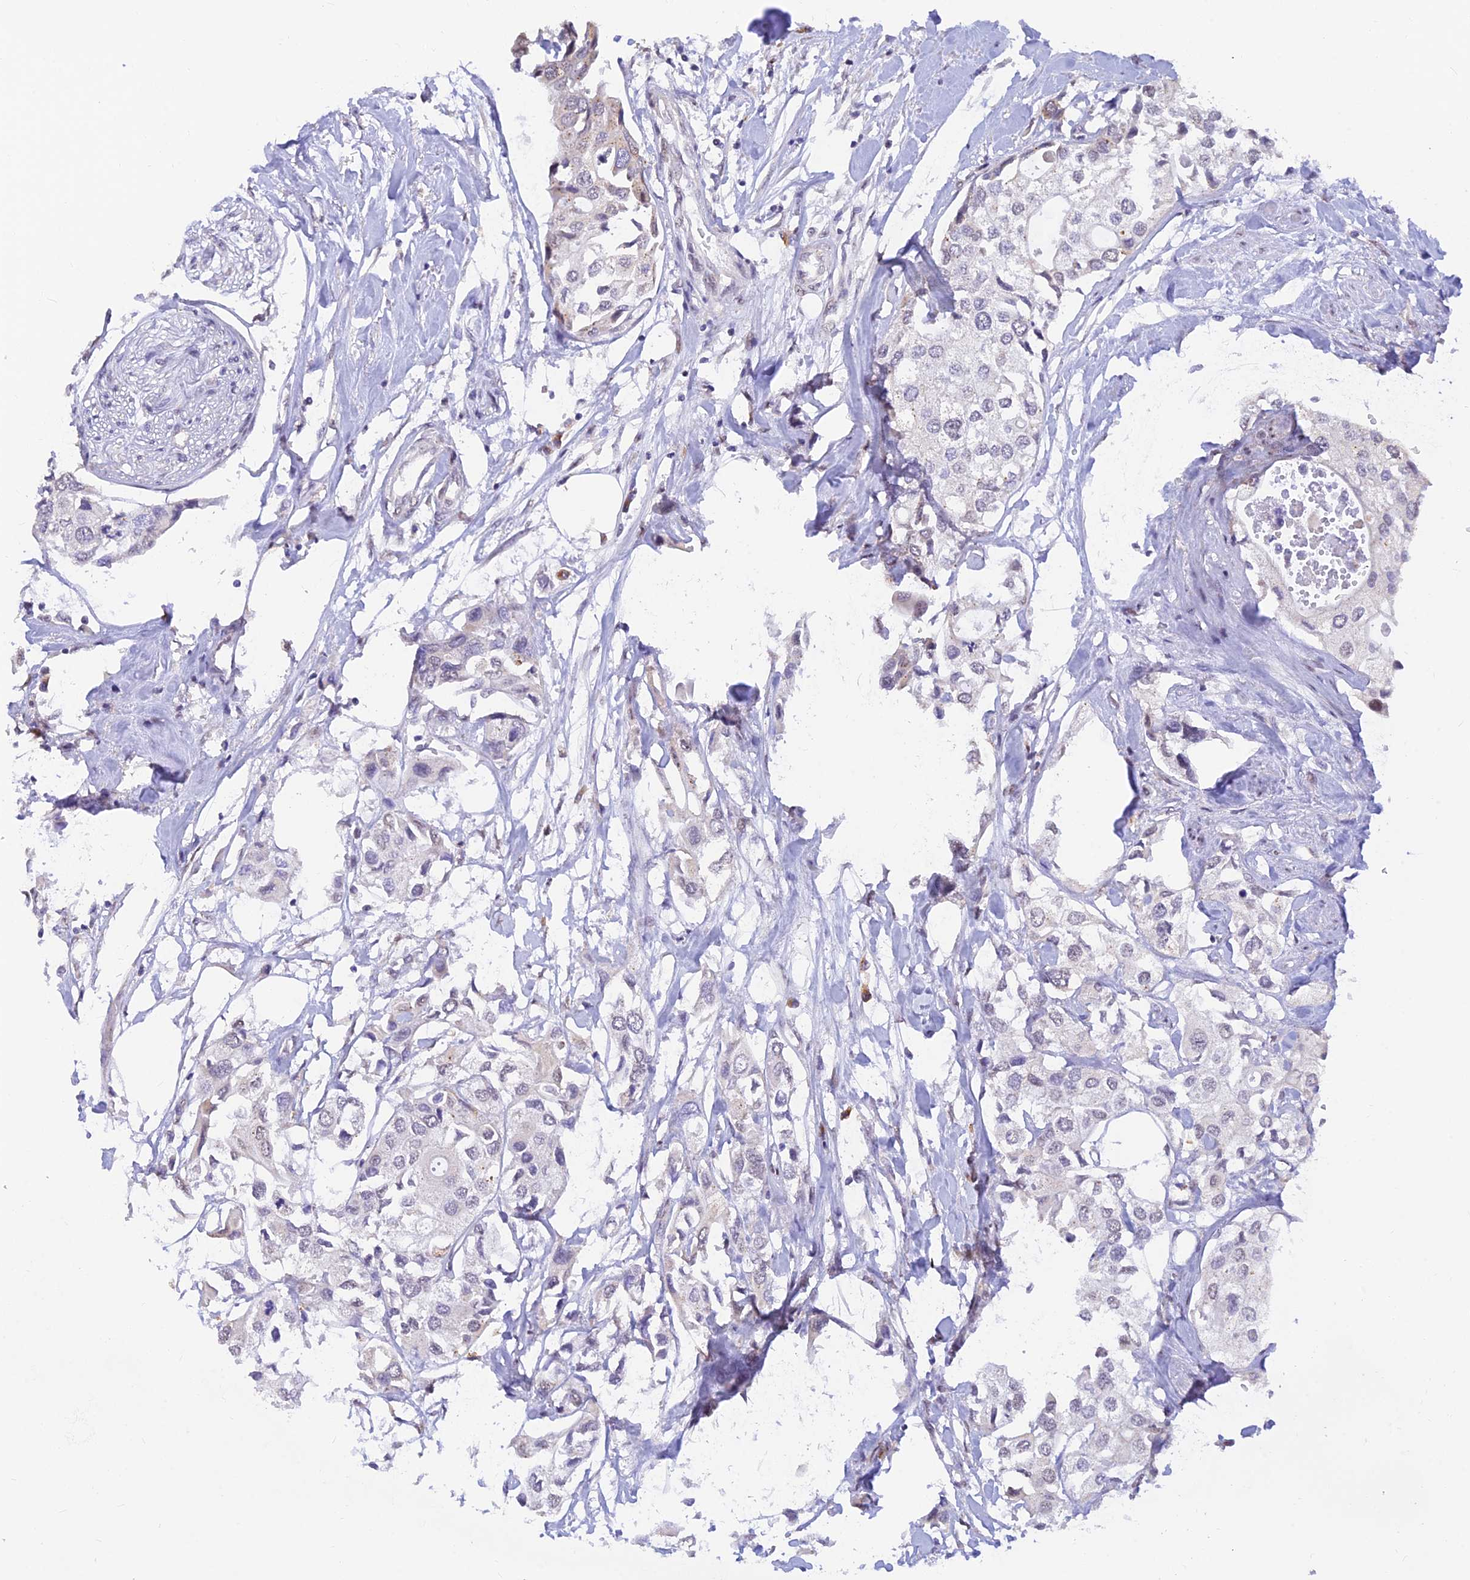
{"staining": {"intensity": "negative", "quantity": "none", "location": "none"}, "tissue": "urothelial cancer", "cell_type": "Tumor cells", "image_type": "cancer", "snomed": [{"axis": "morphology", "description": "Urothelial carcinoma, High grade"}, {"axis": "topography", "description": "Urinary bladder"}], "caption": "Tumor cells show no significant expression in urothelial carcinoma (high-grade). (DAB IHC, high magnification).", "gene": "INKA1", "patient": {"sex": "male", "age": 64}}